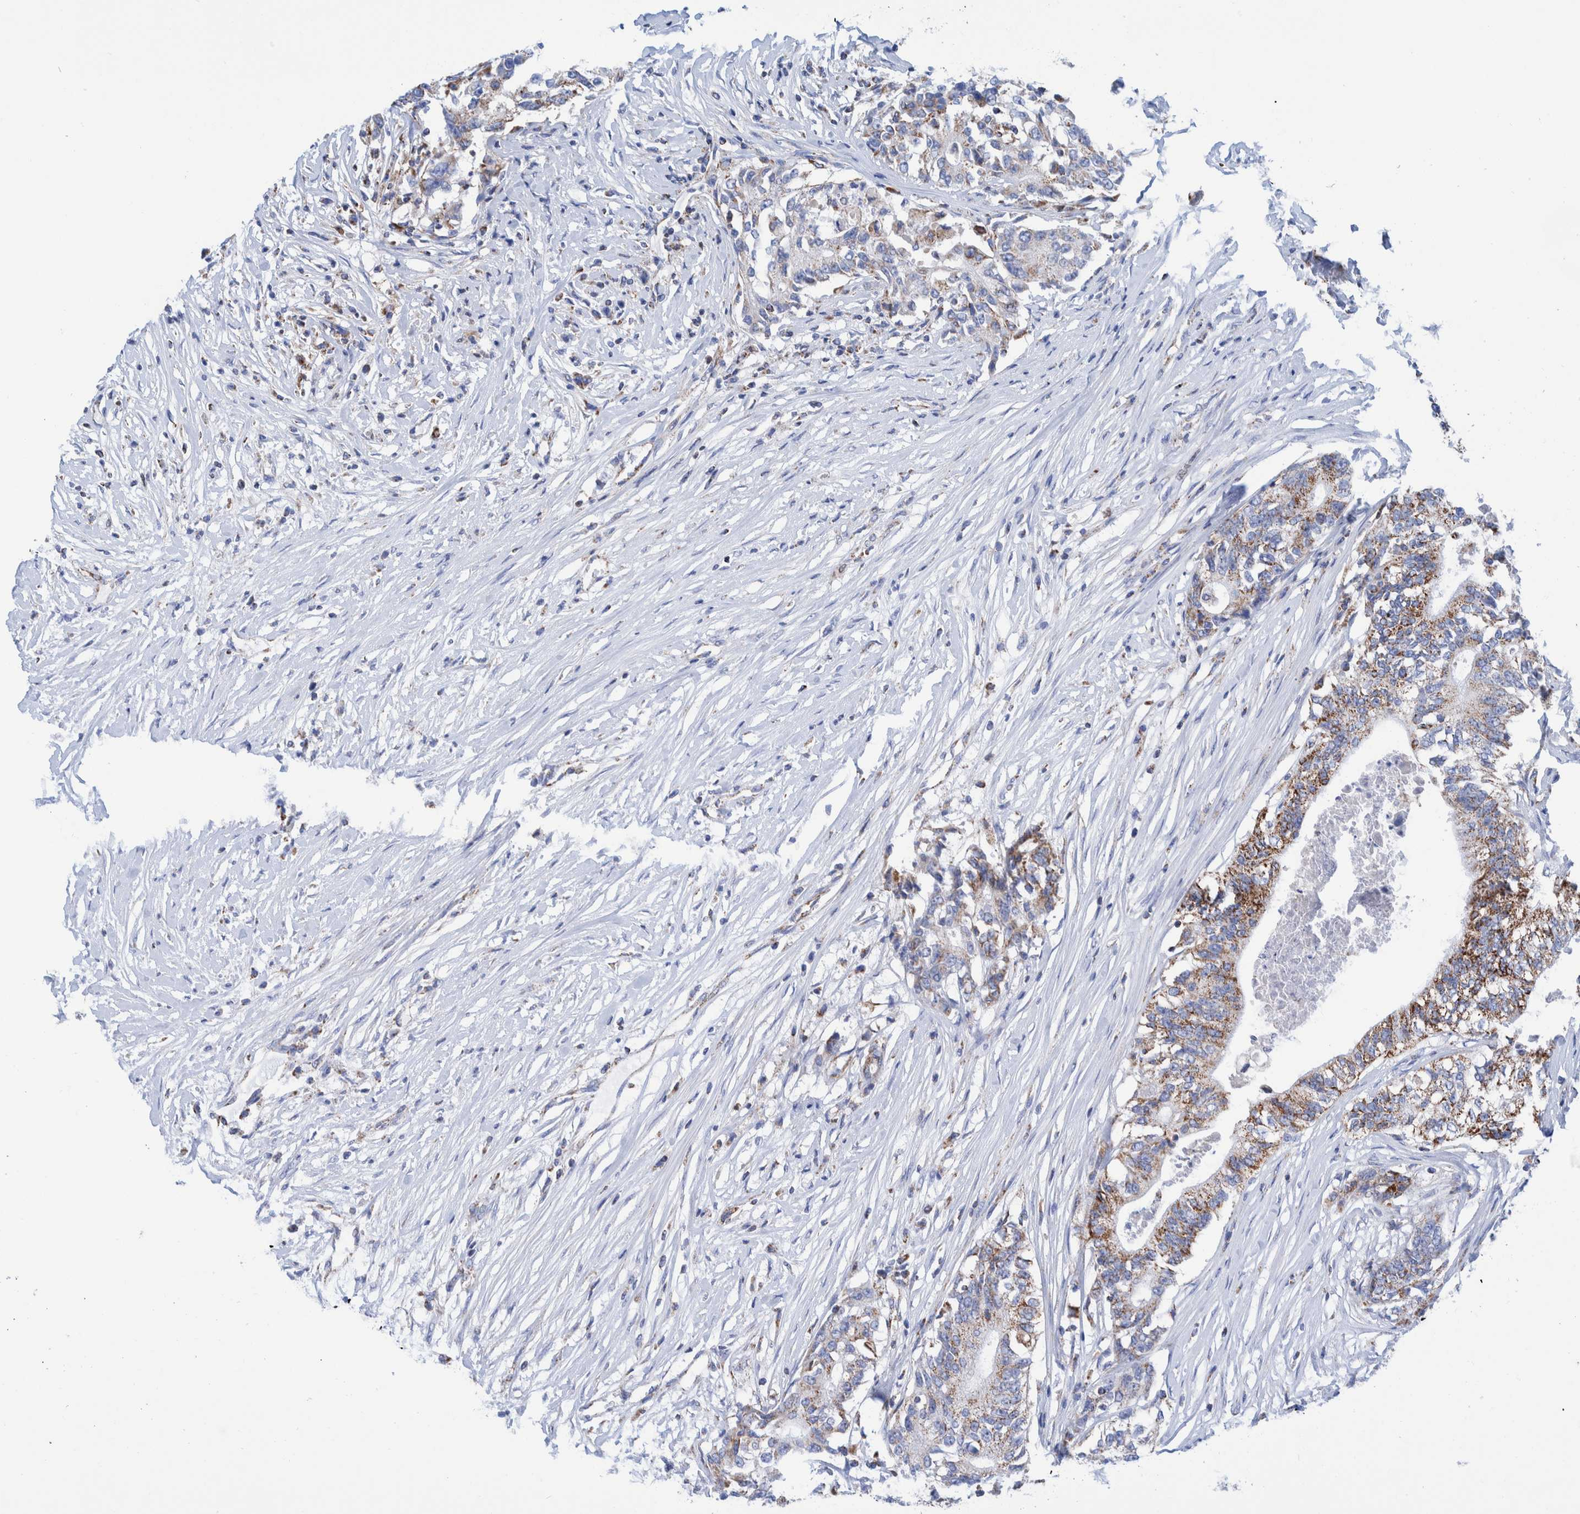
{"staining": {"intensity": "moderate", "quantity": ">75%", "location": "cytoplasmic/membranous"}, "tissue": "colorectal cancer", "cell_type": "Tumor cells", "image_type": "cancer", "snomed": [{"axis": "morphology", "description": "Adenocarcinoma, NOS"}, {"axis": "topography", "description": "Colon"}], "caption": "There is medium levels of moderate cytoplasmic/membranous staining in tumor cells of colorectal adenocarcinoma, as demonstrated by immunohistochemical staining (brown color).", "gene": "DECR1", "patient": {"sex": "female", "age": 77}}